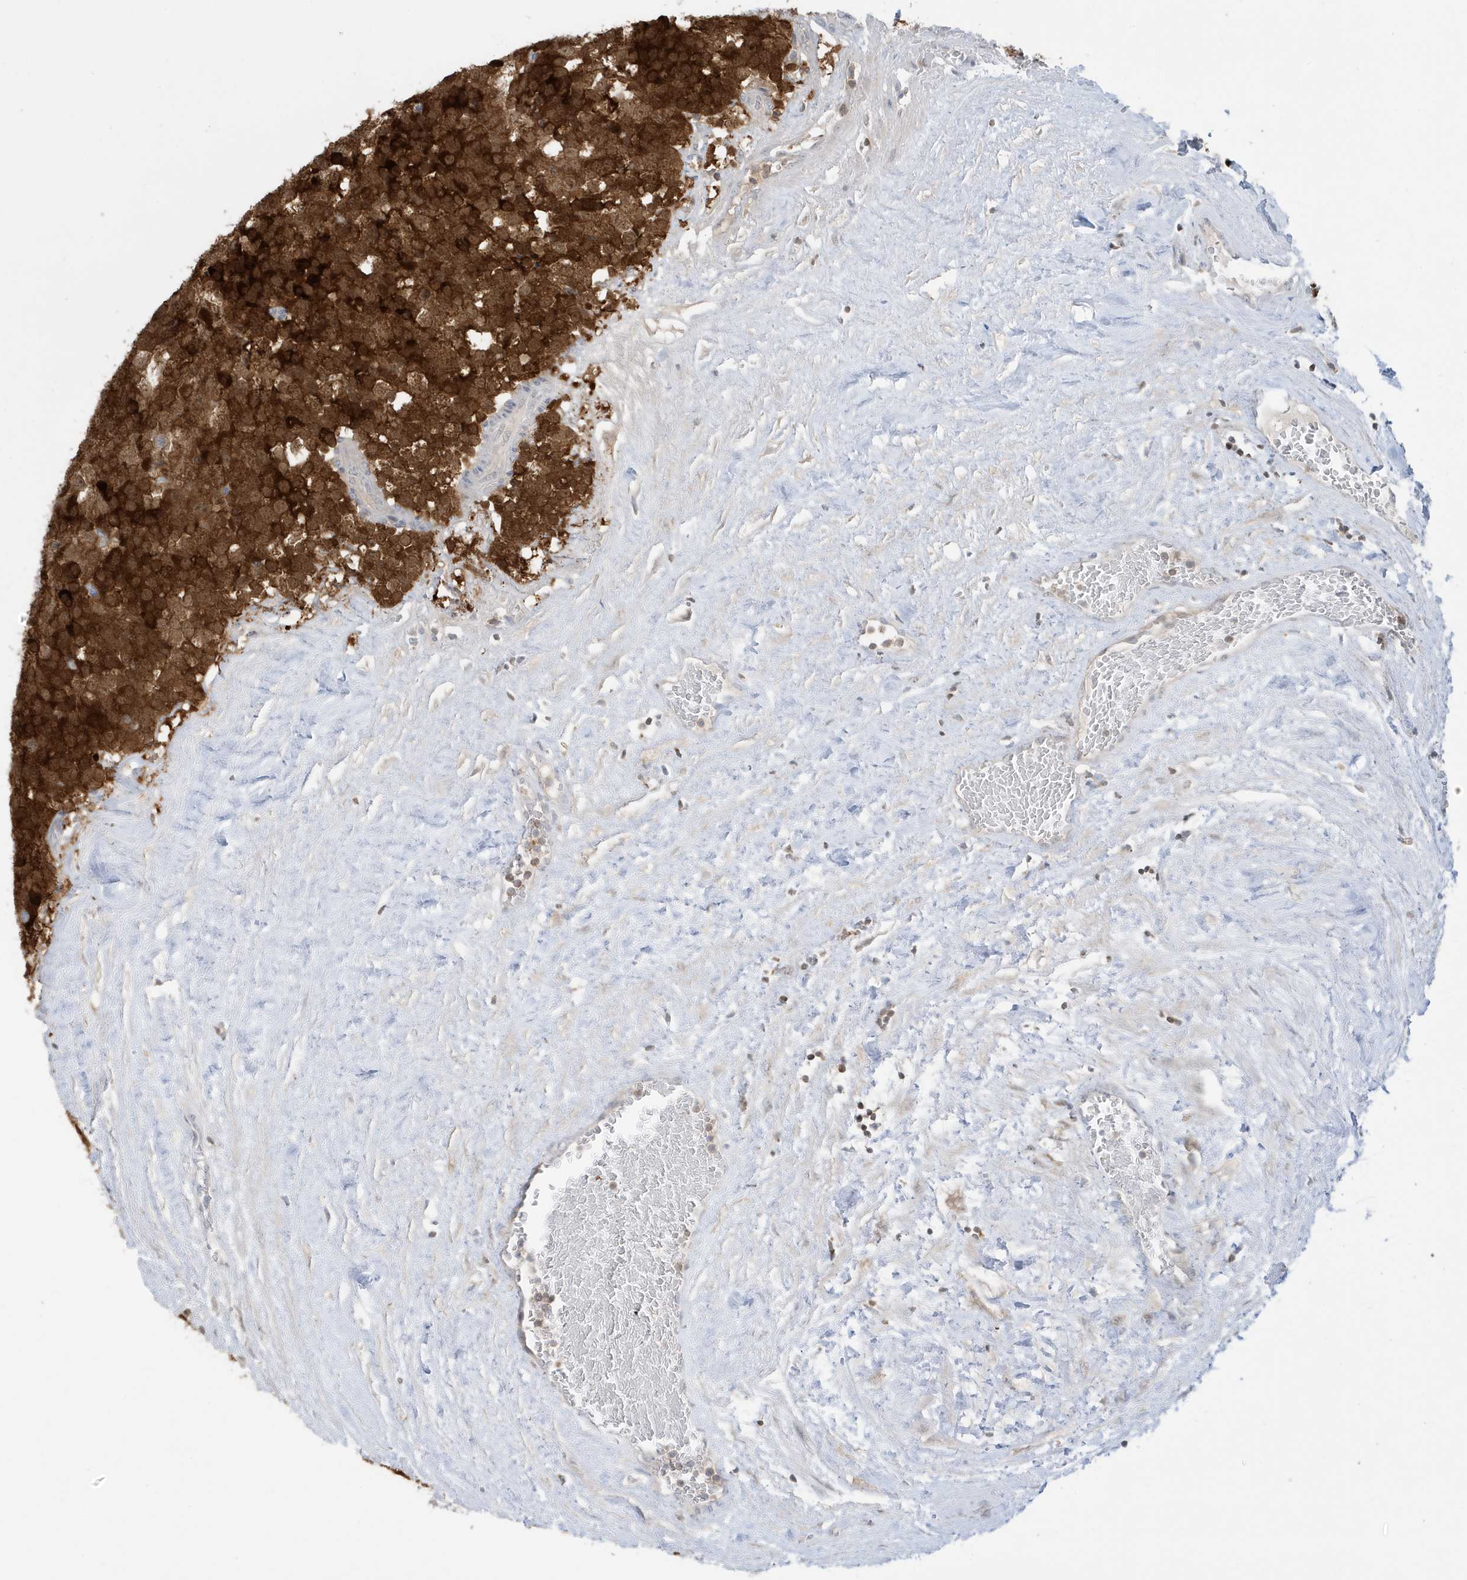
{"staining": {"intensity": "strong", "quantity": ">75%", "location": "cytoplasmic/membranous"}, "tissue": "testis cancer", "cell_type": "Tumor cells", "image_type": "cancer", "snomed": [{"axis": "morphology", "description": "Seminoma, NOS"}, {"axis": "topography", "description": "Testis"}], "caption": "Tumor cells demonstrate high levels of strong cytoplasmic/membranous expression in approximately >75% of cells in human testis cancer.", "gene": "OGA", "patient": {"sex": "male", "age": 71}}